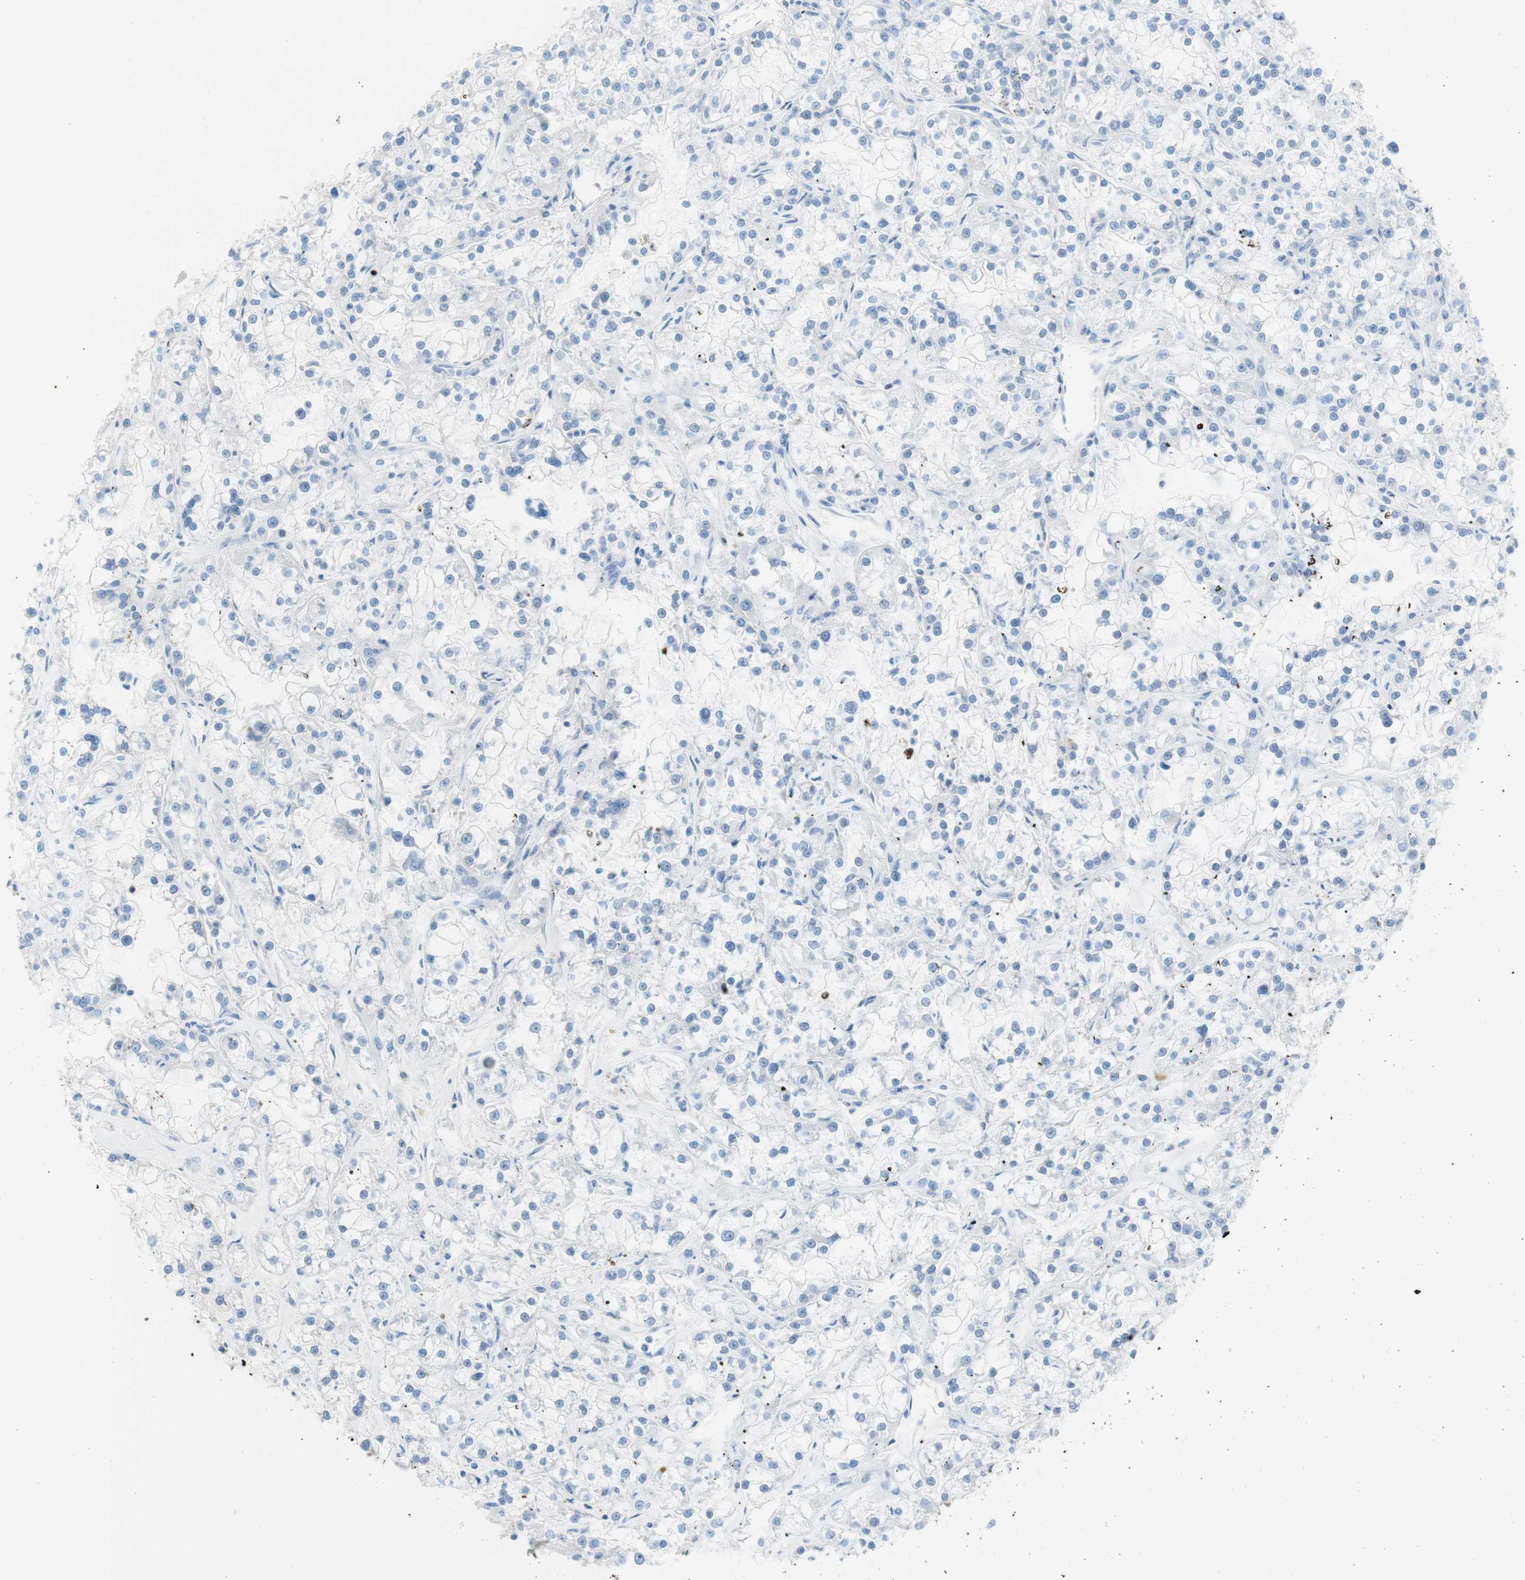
{"staining": {"intensity": "negative", "quantity": "none", "location": "none"}, "tissue": "renal cancer", "cell_type": "Tumor cells", "image_type": "cancer", "snomed": [{"axis": "morphology", "description": "Adenocarcinoma, NOS"}, {"axis": "topography", "description": "Kidney"}], "caption": "This is an immunohistochemistry (IHC) photomicrograph of human adenocarcinoma (renal). There is no expression in tumor cells.", "gene": "CEACAM1", "patient": {"sex": "female", "age": 52}}